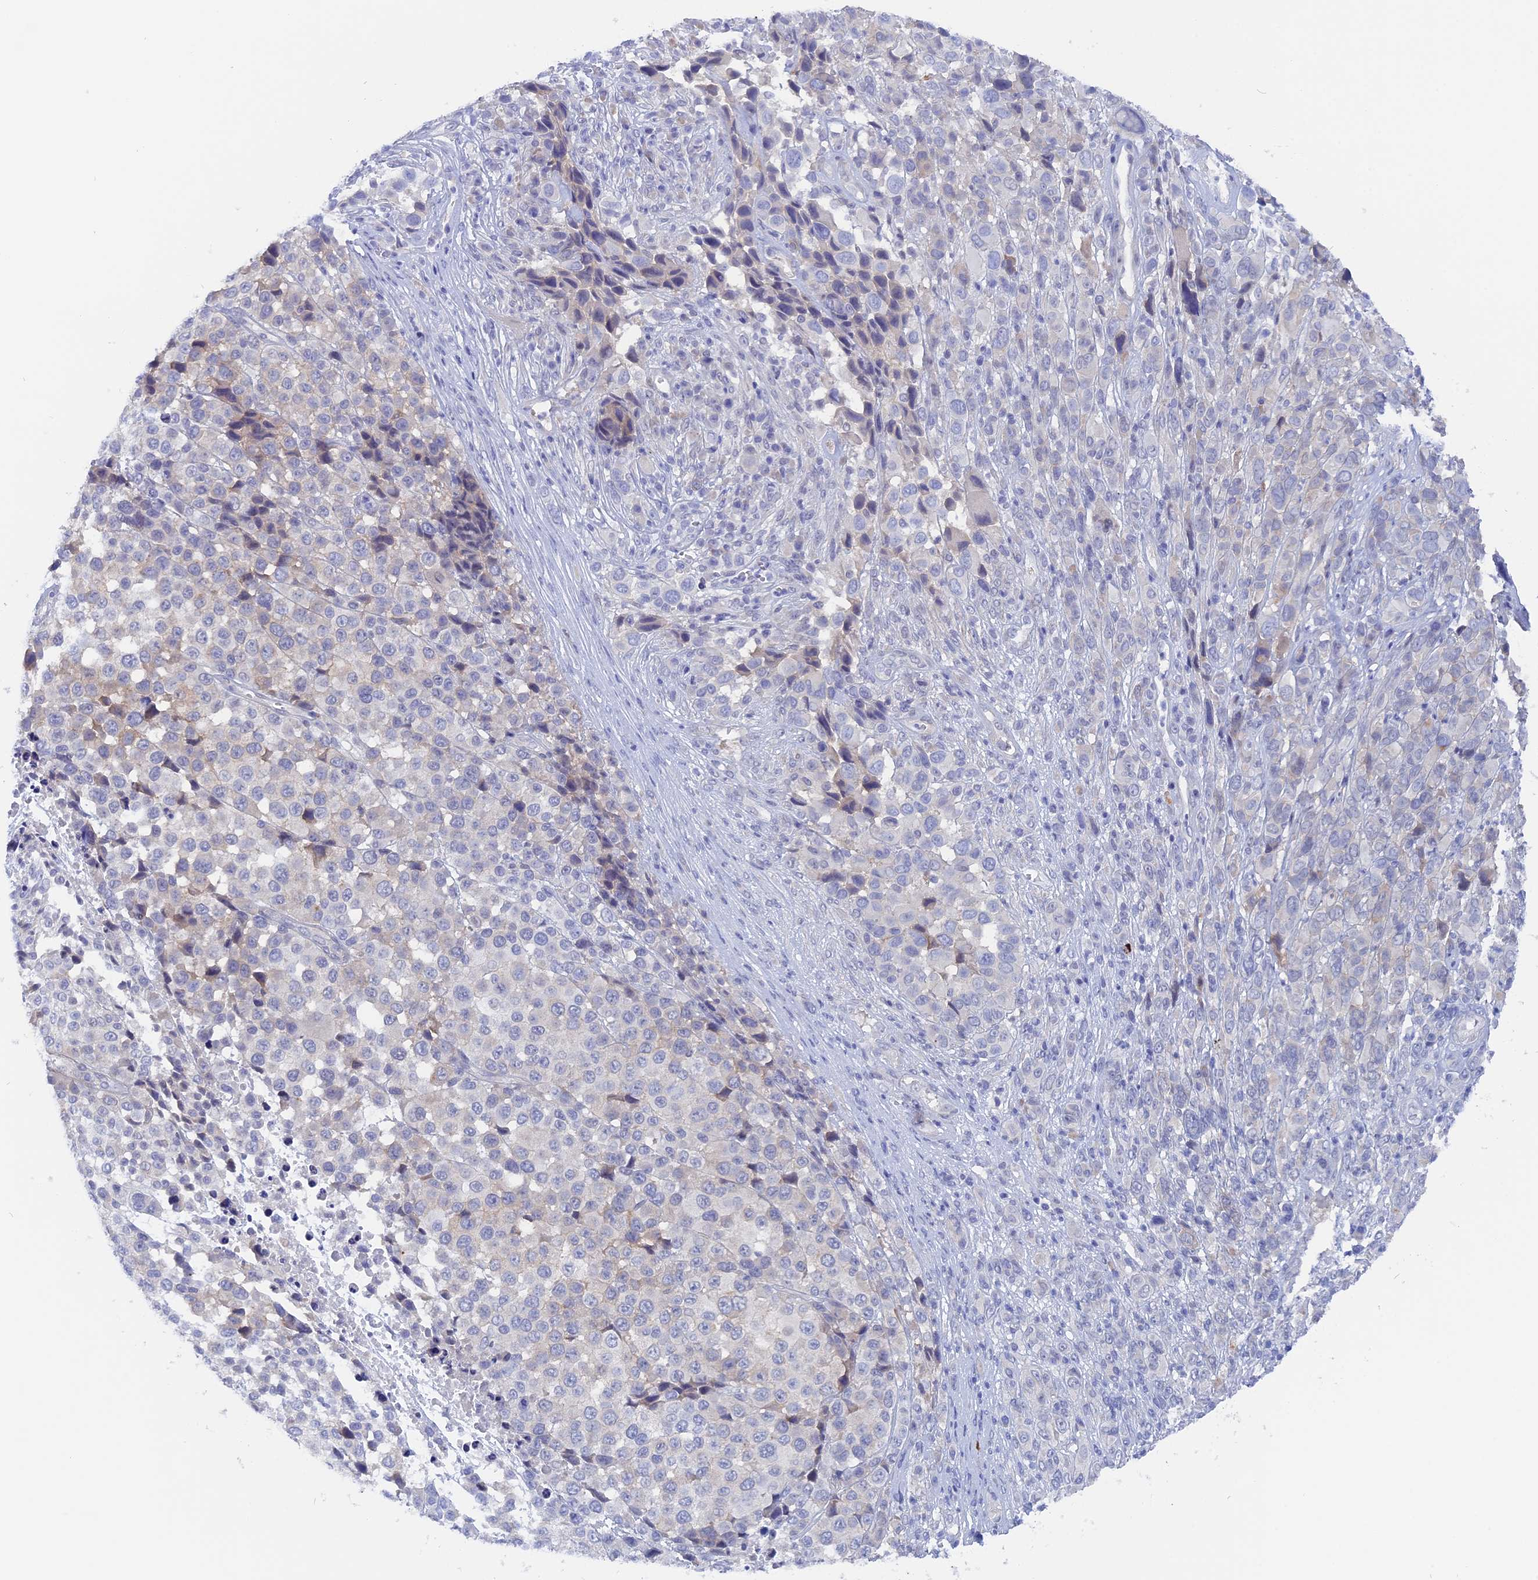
{"staining": {"intensity": "negative", "quantity": "none", "location": "none"}, "tissue": "melanoma", "cell_type": "Tumor cells", "image_type": "cancer", "snomed": [{"axis": "morphology", "description": "Malignant melanoma, NOS"}, {"axis": "topography", "description": "Skin of trunk"}], "caption": "DAB immunohistochemical staining of malignant melanoma displays no significant expression in tumor cells. (Brightfield microscopy of DAB IHC at high magnification).", "gene": "DACT3", "patient": {"sex": "male", "age": 71}}